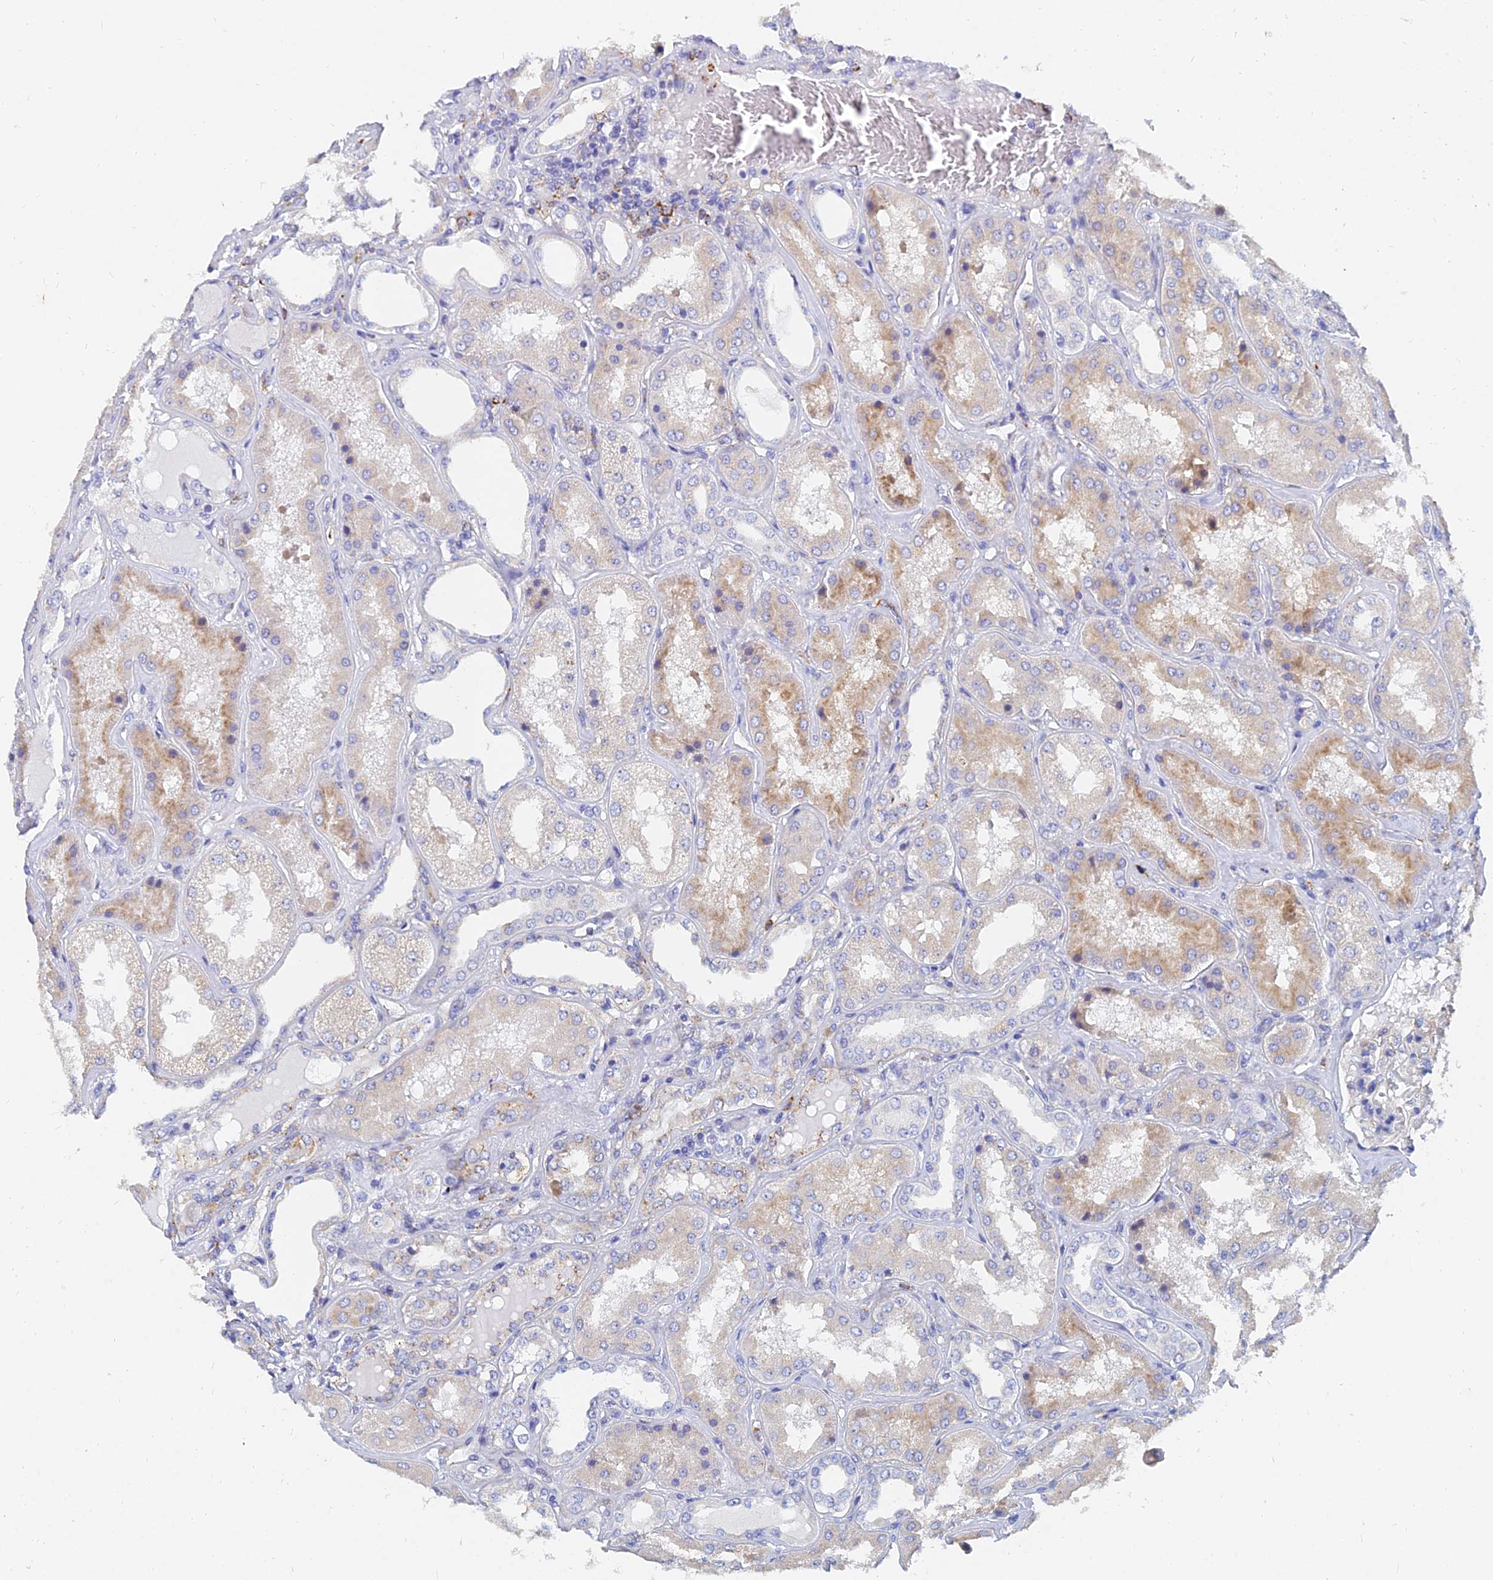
{"staining": {"intensity": "weak", "quantity": "<25%", "location": "cytoplasmic/membranous"}, "tissue": "kidney", "cell_type": "Cells in glomeruli", "image_type": "normal", "snomed": [{"axis": "morphology", "description": "Normal tissue, NOS"}, {"axis": "topography", "description": "Kidney"}], "caption": "Immunohistochemistry (IHC) photomicrograph of unremarkable human kidney stained for a protein (brown), which demonstrates no expression in cells in glomeruli.", "gene": "SPNS1", "patient": {"sex": "female", "age": 56}}